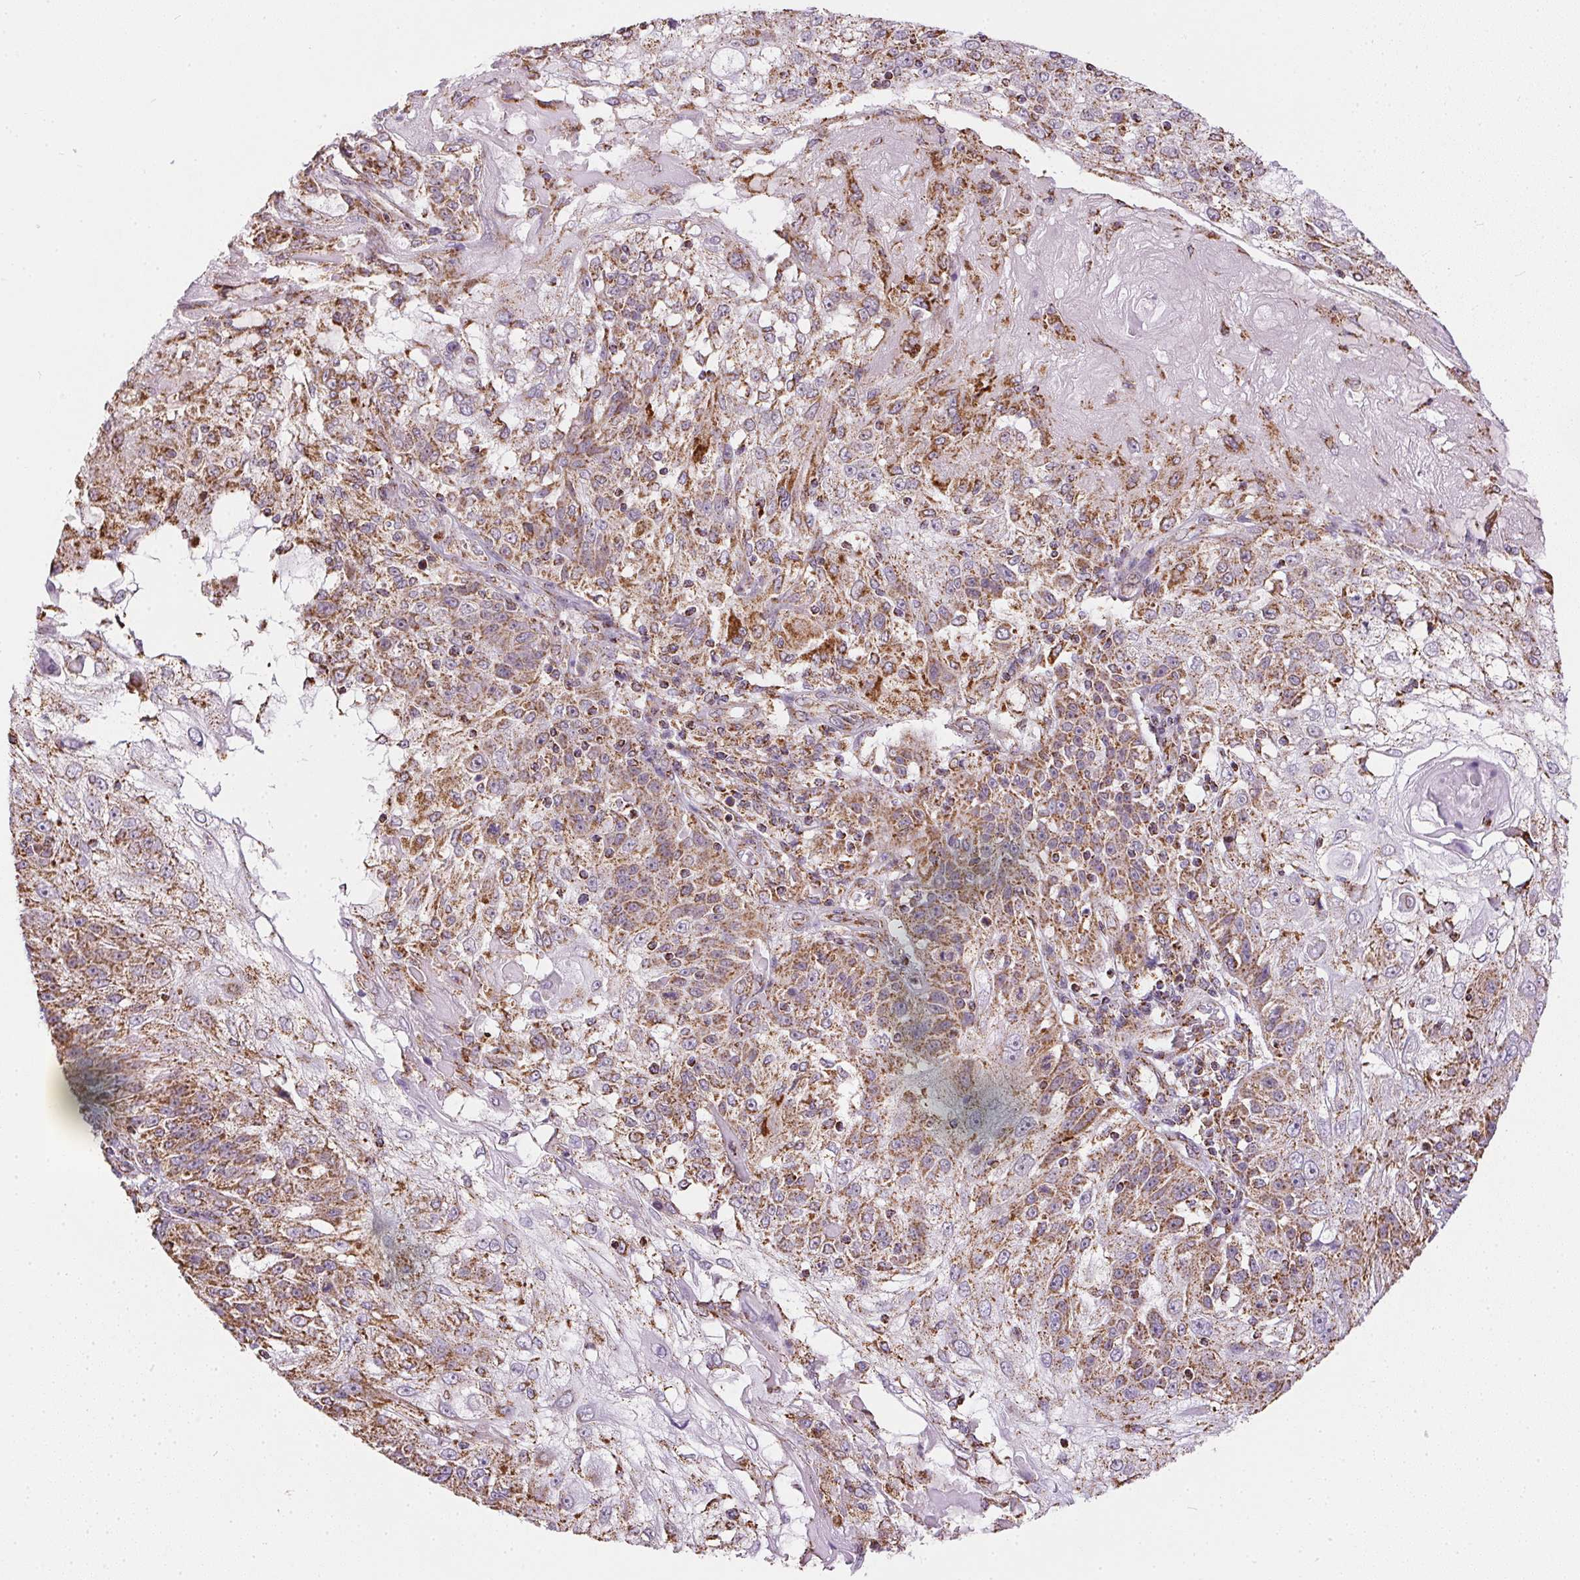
{"staining": {"intensity": "moderate", "quantity": ">75%", "location": "cytoplasmic/membranous"}, "tissue": "skin cancer", "cell_type": "Tumor cells", "image_type": "cancer", "snomed": [{"axis": "morphology", "description": "Normal tissue, NOS"}, {"axis": "morphology", "description": "Squamous cell carcinoma, NOS"}, {"axis": "topography", "description": "Skin"}], "caption": "A medium amount of moderate cytoplasmic/membranous expression is appreciated in approximately >75% of tumor cells in skin cancer (squamous cell carcinoma) tissue.", "gene": "MAPK11", "patient": {"sex": "female", "age": 83}}